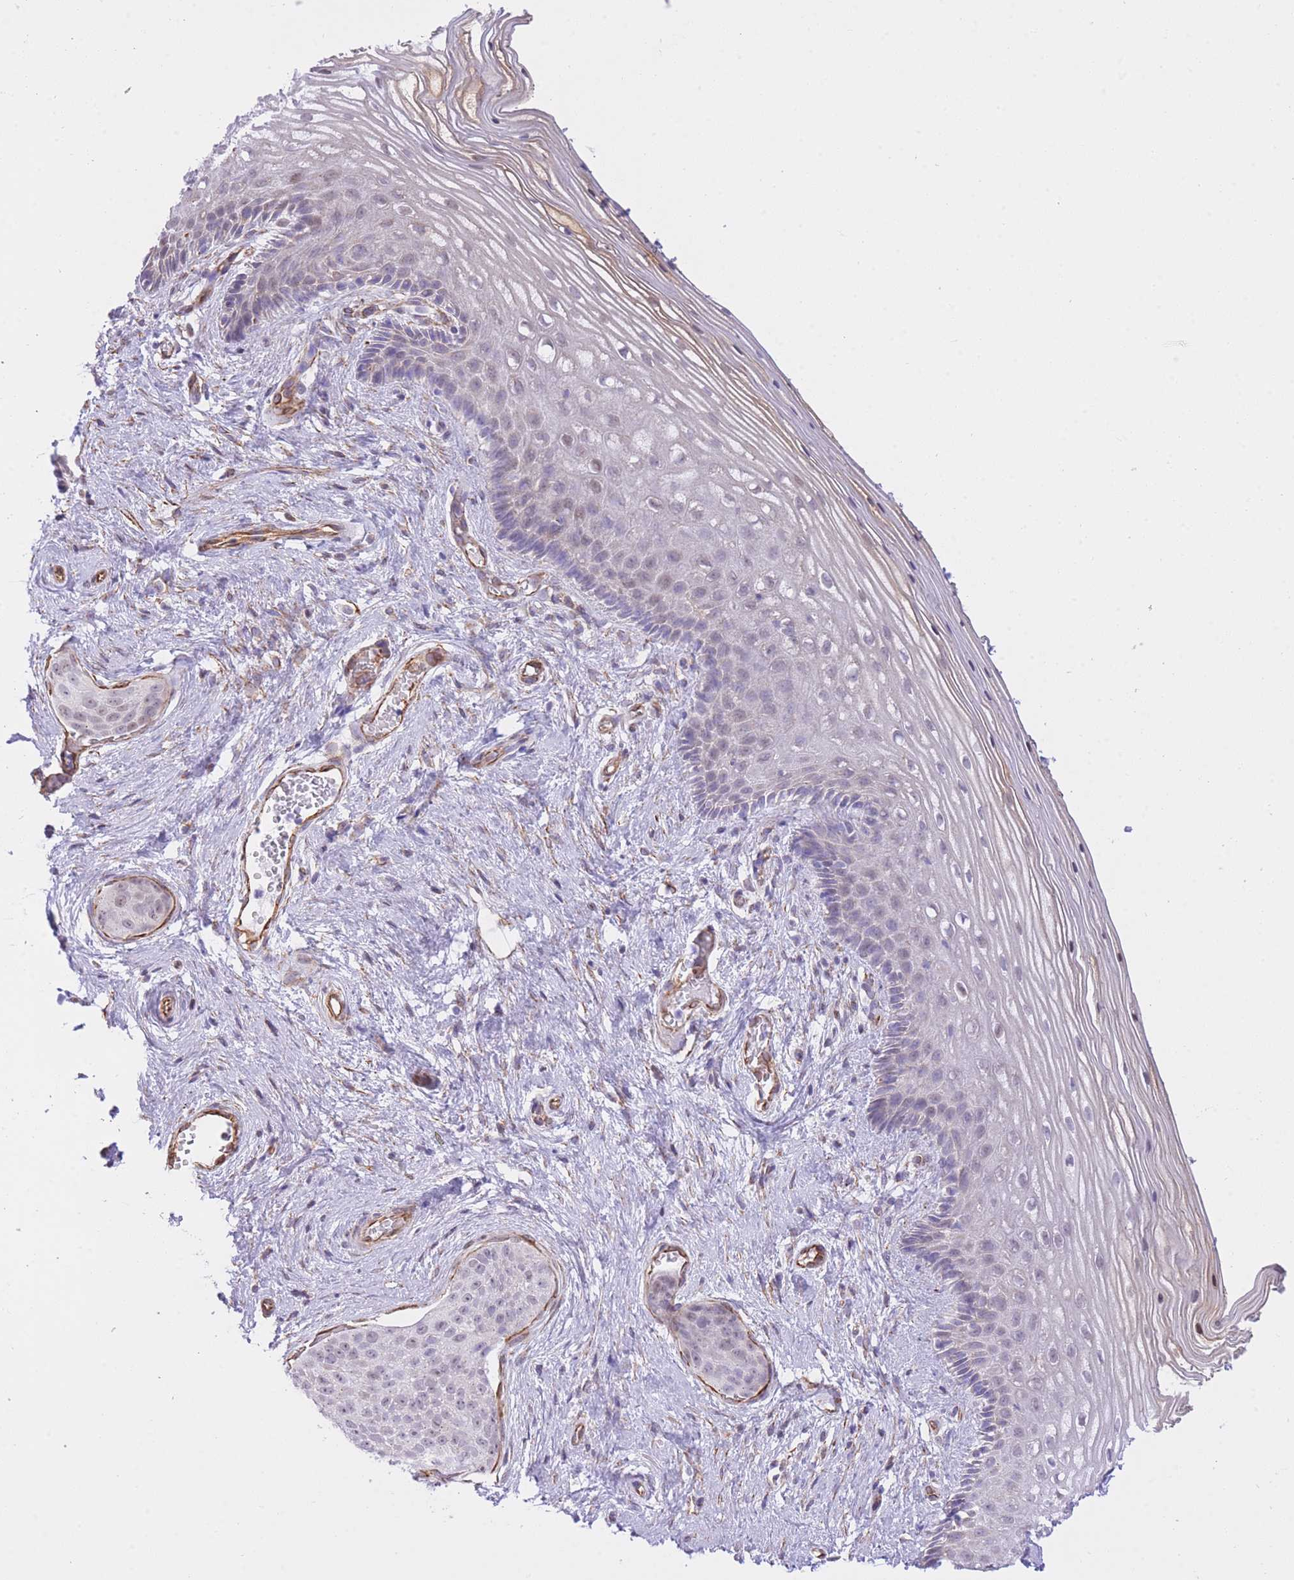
{"staining": {"intensity": "weak", "quantity": "<25%", "location": "nuclear"}, "tissue": "vagina", "cell_type": "Squamous epithelial cells", "image_type": "normal", "snomed": [{"axis": "morphology", "description": "Normal tissue, NOS"}, {"axis": "topography", "description": "Vagina"}], "caption": "Squamous epithelial cells show no significant protein positivity in benign vagina.", "gene": "PSG11", "patient": {"sex": "female", "age": 47}}